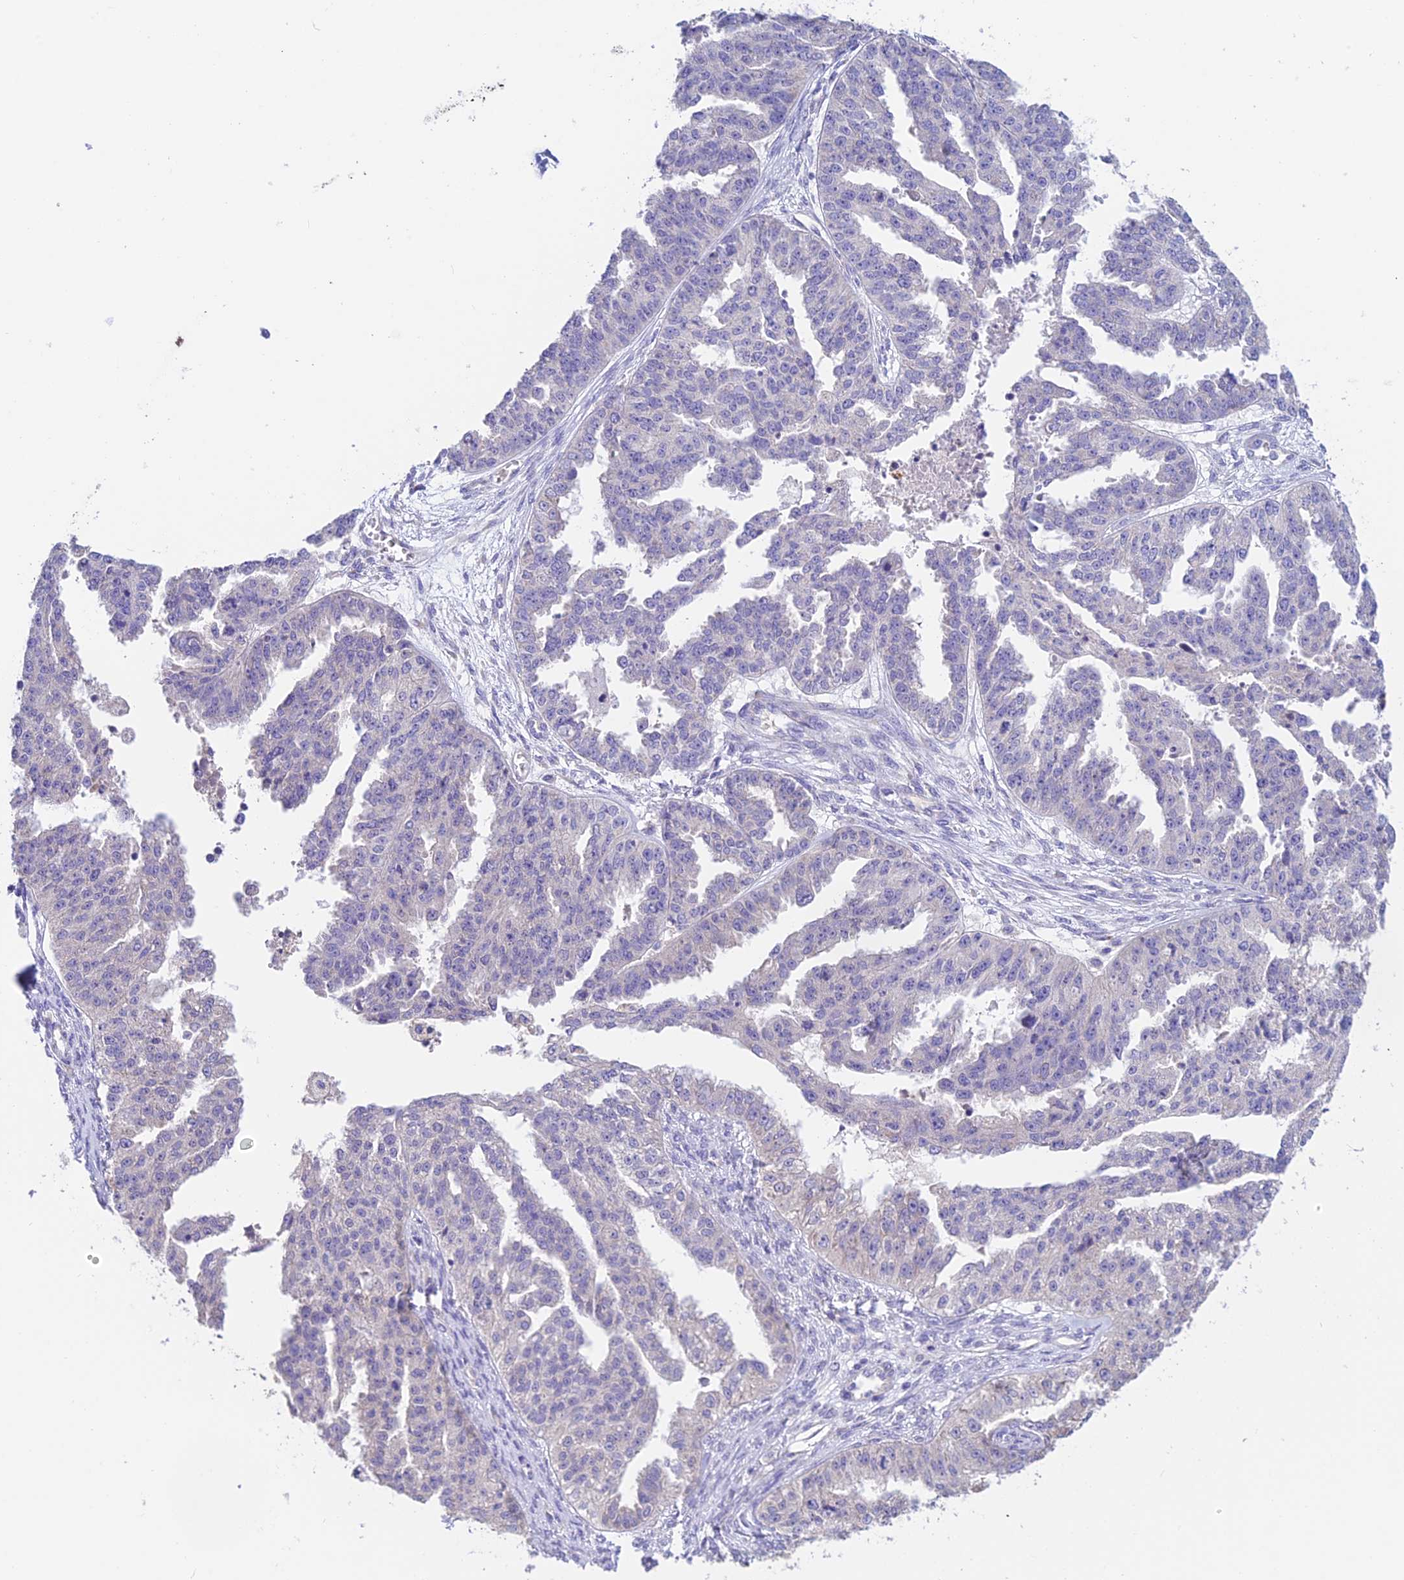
{"staining": {"intensity": "negative", "quantity": "none", "location": "none"}, "tissue": "ovarian cancer", "cell_type": "Tumor cells", "image_type": "cancer", "snomed": [{"axis": "morphology", "description": "Cystadenocarcinoma, serous, NOS"}, {"axis": "topography", "description": "Ovary"}], "caption": "Immunohistochemical staining of human ovarian serous cystadenocarcinoma shows no significant expression in tumor cells.", "gene": "EMC3", "patient": {"sex": "female", "age": 58}}